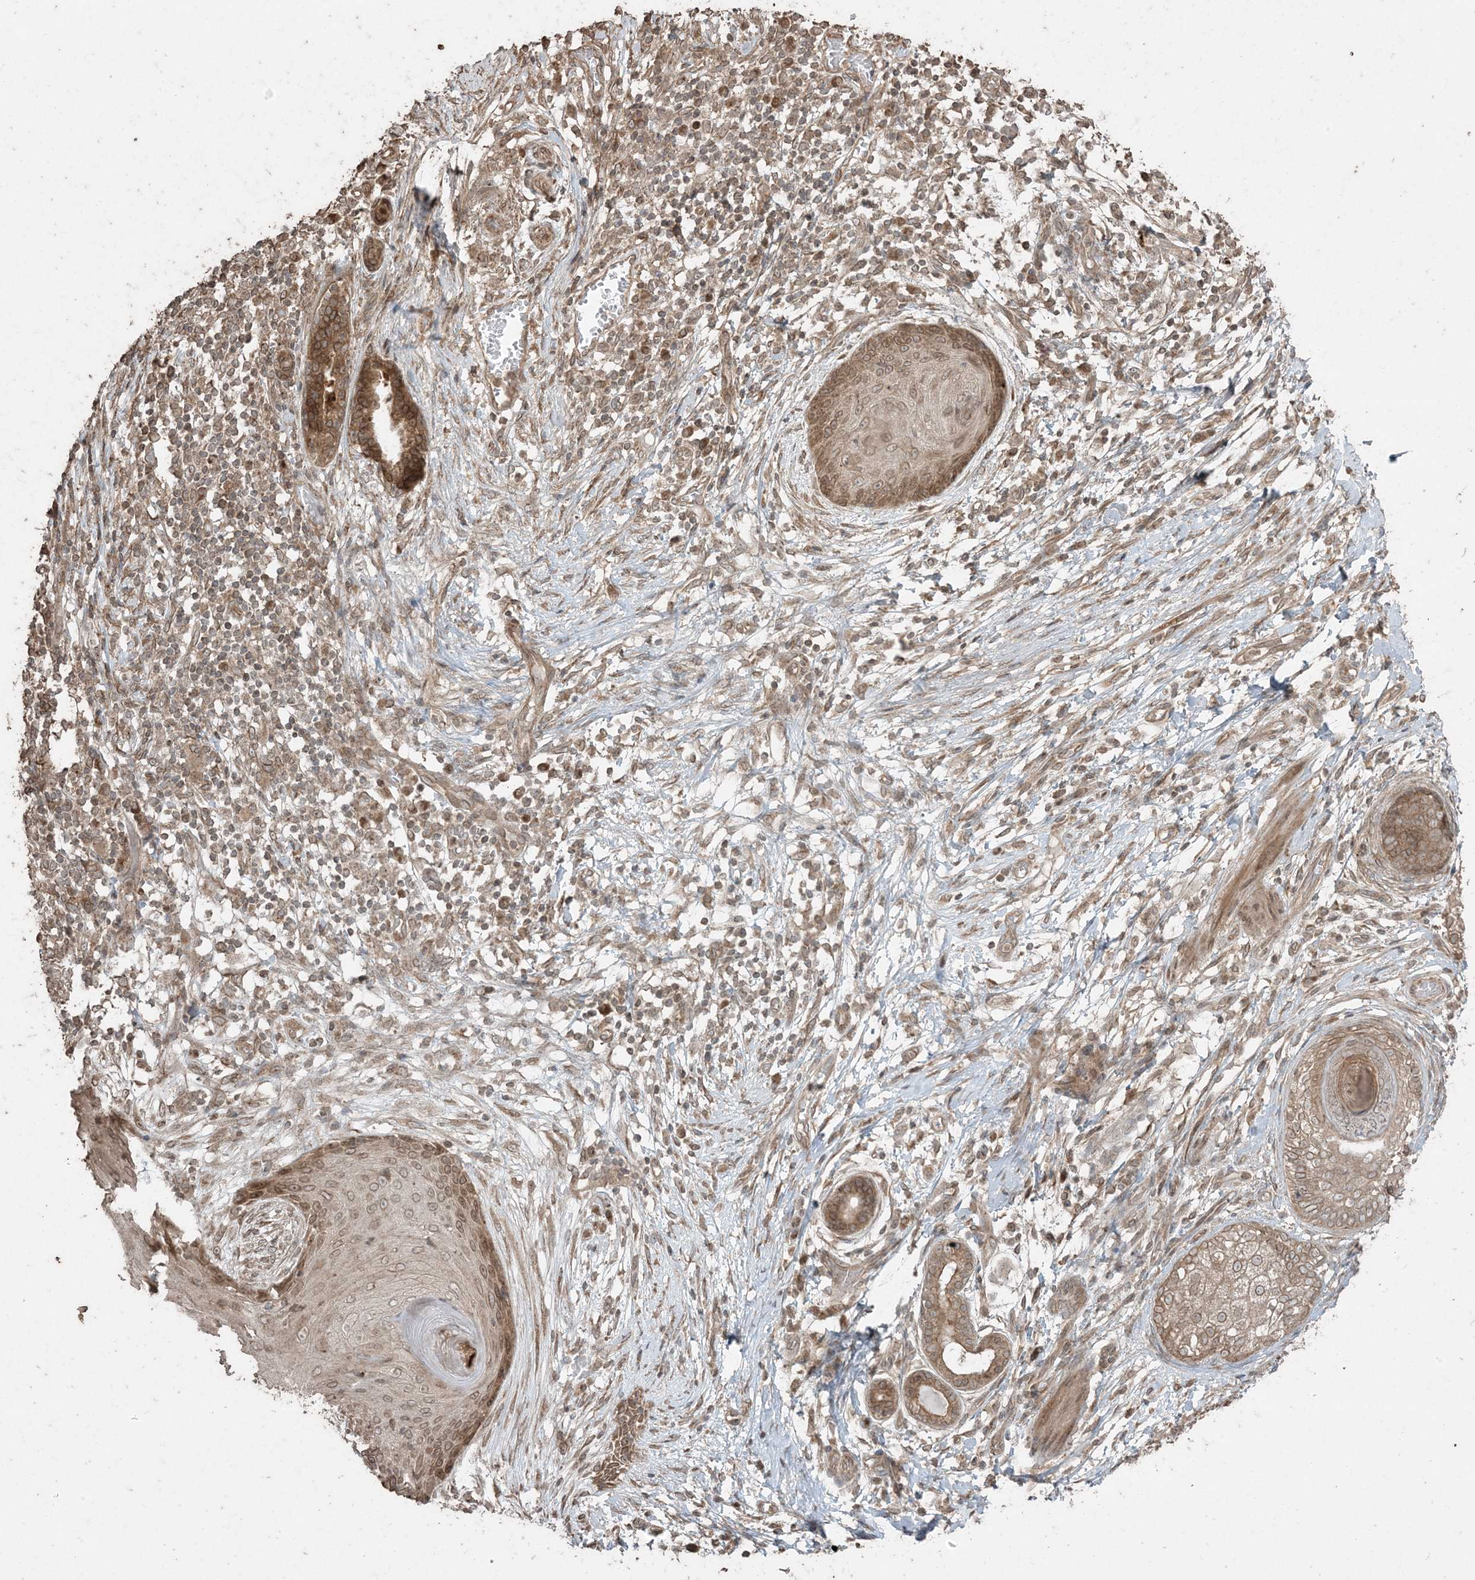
{"staining": {"intensity": "moderate", "quantity": ">75%", "location": "cytoplasmic/membranous,nuclear"}, "tissue": "skin cancer", "cell_type": "Tumor cells", "image_type": "cancer", "snomed": [{"axis": "morphology", "description": "Squamous cell carcinoma, NOS"}, {"axis": "topography", "description": "Skin"}], "caption": "Moderate cytoplasmic/membranous and nuclear protein positivity is seen in about >75% of tumor cells in squamous cell carcinoma (skin). The protein is shown in brown color, while the nuclei are stained blue.", "gene": "DDX19B", "patient": {"sex": "female", "age": 88}}